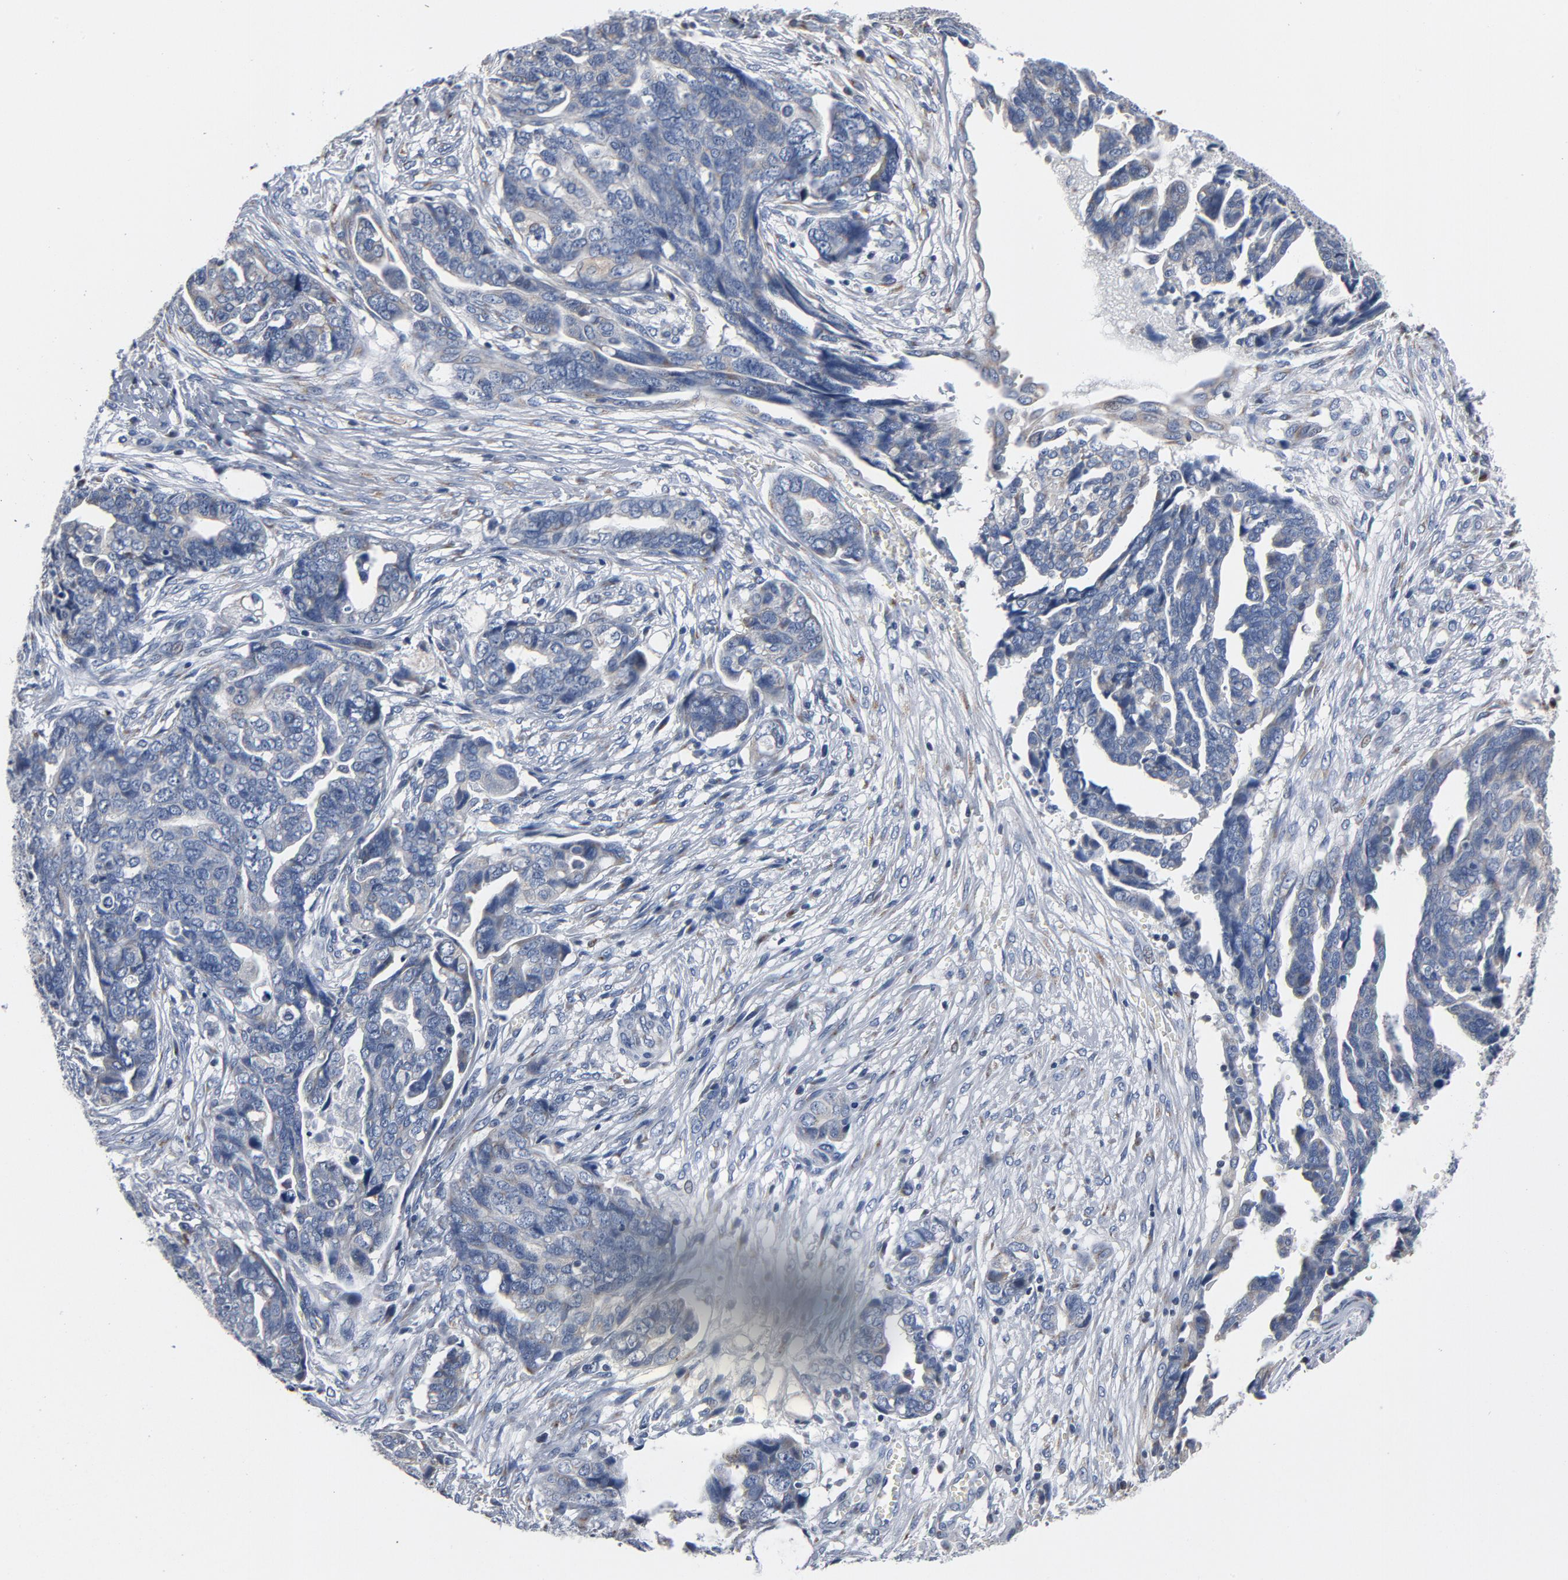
{"staining": {"intensity": "weak", "quantity": "<25%", "location": "cytoplasmic/membranous"}, "tissue": "ovarian cancer", "cell_type": "Tumor cells", "image_type": "cancer", "snomed": [{"axis": "morphology", "description": "Normal tissue, NOS"}, {"axis": "morphology", "description": "Cystadenocarcinoma, serous, NOS"}, {"axis": "topography", "description": "Fallopian tube"}, {"axis": "topography", "description": "Ovary"}], "caption": "This is an immunohistochemistry (IHC) image of human ovarian cancer. There is no positivity in tumor cells.", "gene": "YIPF6", "patient": {"sex": "female", "age": 56}}